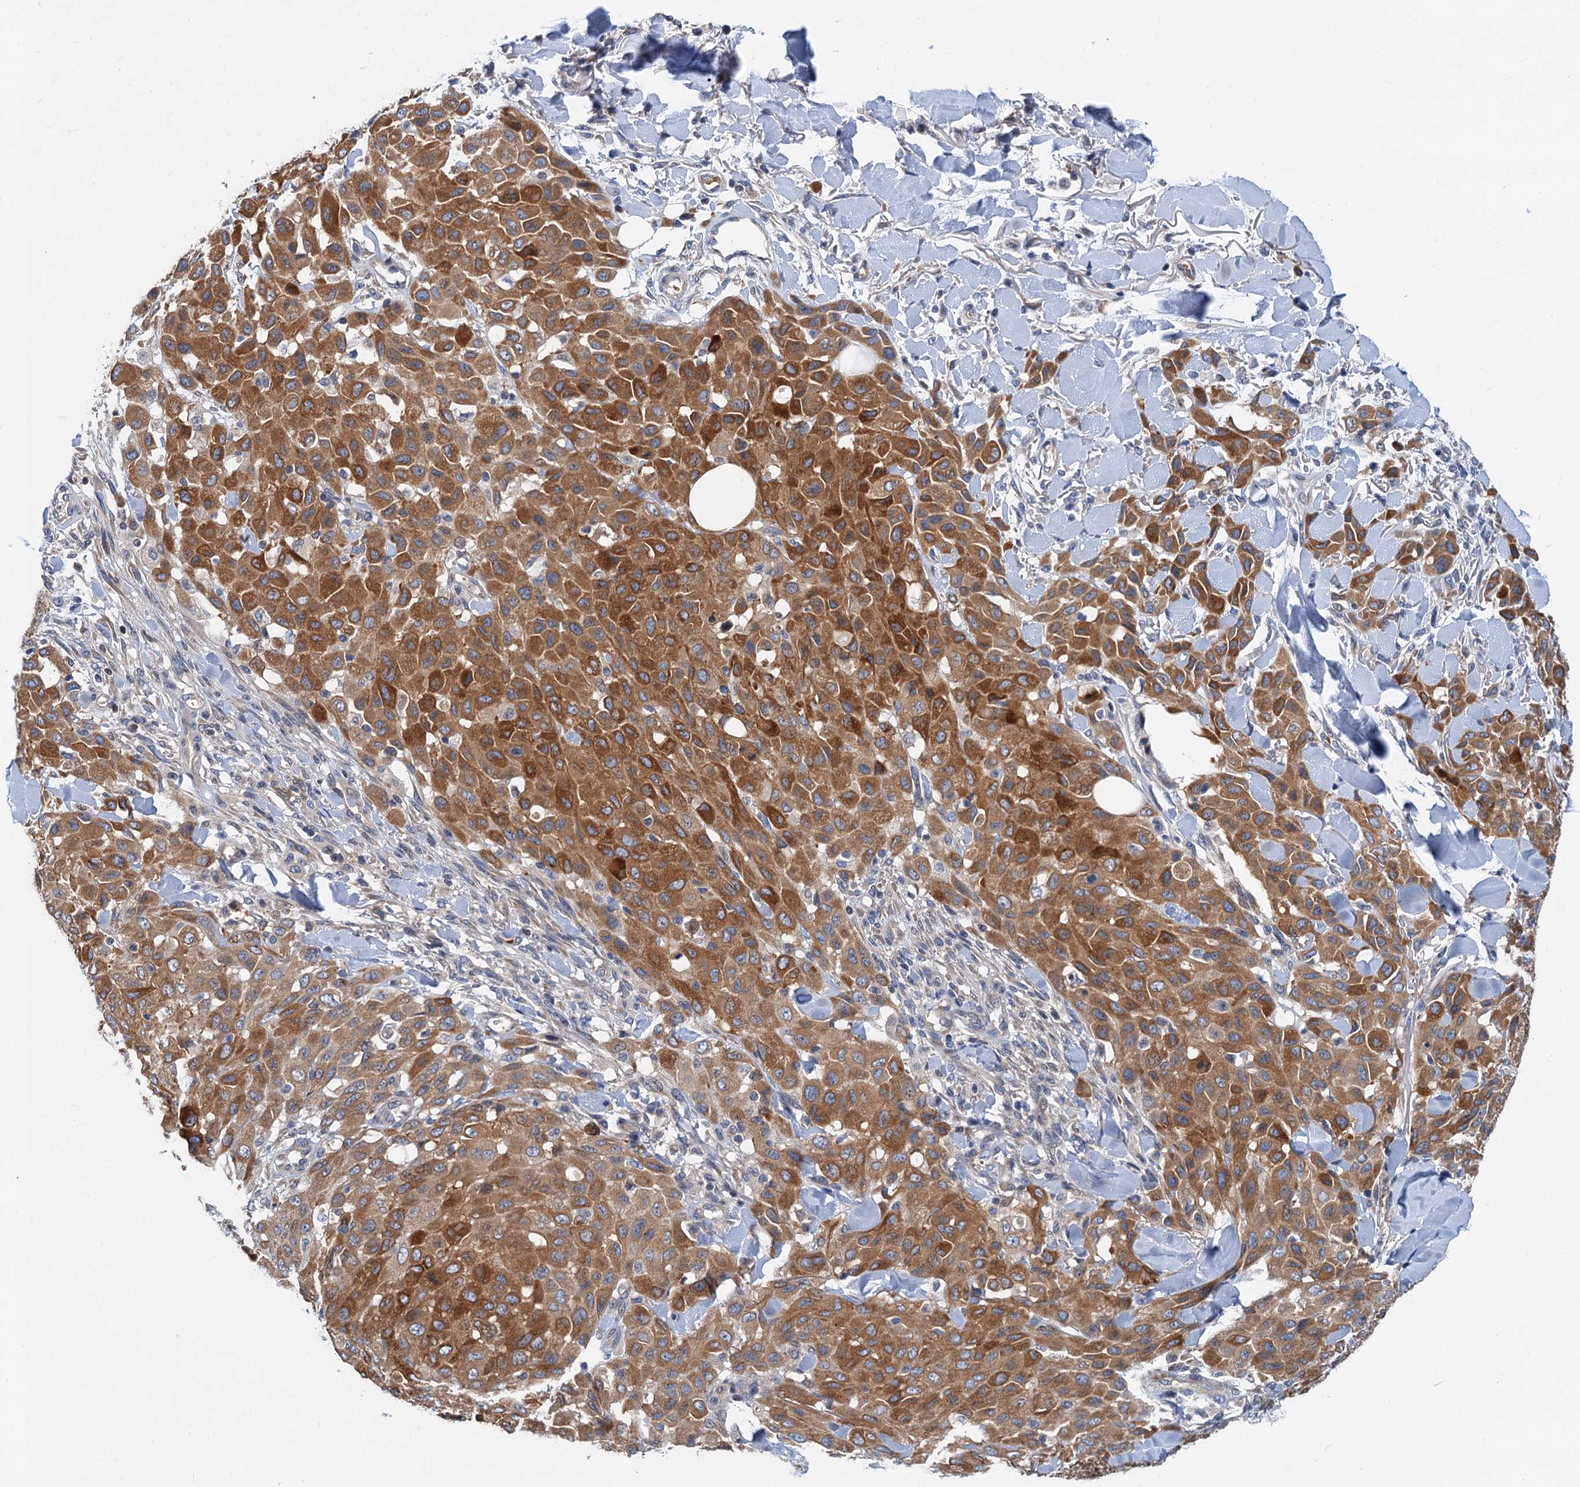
{"staining": {"intensity": "moderate", "quantity": ">75%", "location": "cytoplasmic/membranous"}, "tissue": "melanoma", "cell_type": "Tumor cells", "image_type": "cancer", "snomed": [{"axis": "morphology", "description": "Malignant melanoma, Metastatic site"}, {"axis": "topography", "description": "Skin"}], "caption": "Immunohistochemical staining of human malignant melanoma (metastatic site) reveals medium levels of moderate cytoplasmic/membranous staining in about >75% of tumor cells.", "gene": "NBEA", "patient": {"sex": "female", "age": 81}}